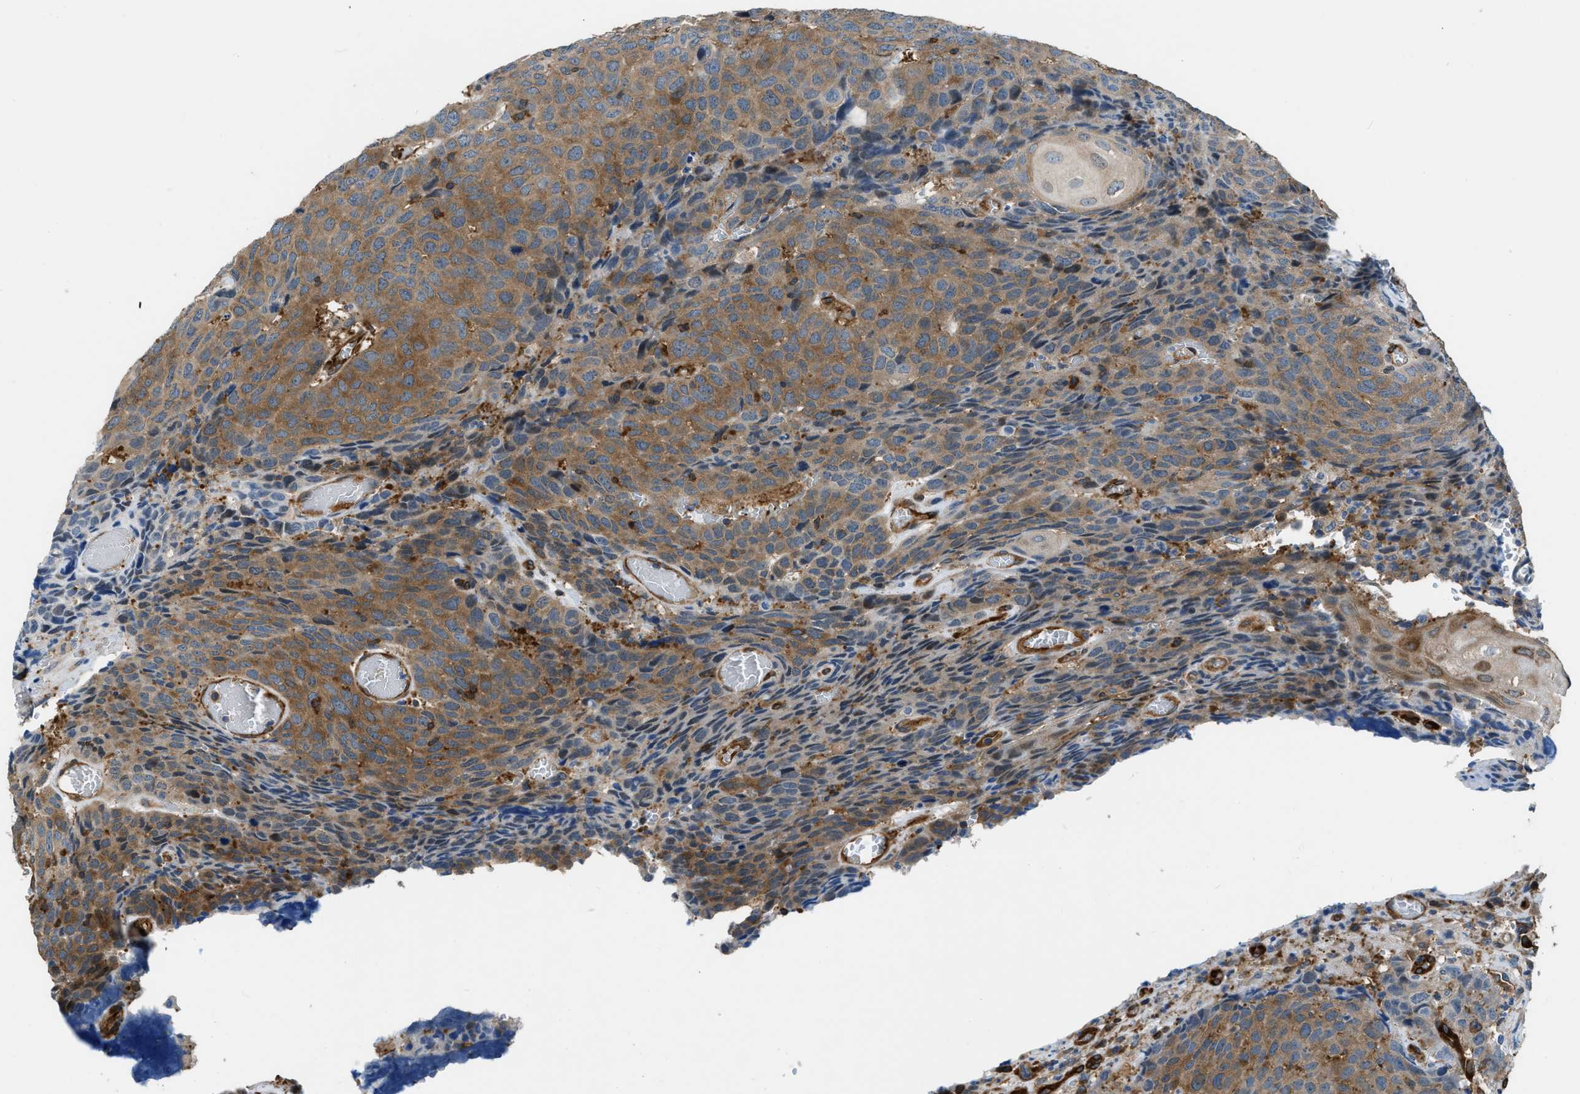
{"staining": {"intensity": "moderate", "quantity": ">75%", "location": "cytoplasmic/membranous"}, "tissue": "head and neck cancer", "cell_type": "Tumor cells", "image_type": "cancer", "snomed": [{"axis": "morphology", "description": "Squamous cell carcinoma, NOS"}, {"axis": "topography", "description": "Head-Neck"}], "caption": "A medium amount of moderate cytoplasmic/membranous positivity is seen in about >75% of tumor cells in head and neck cancer (squamous cell carcinoma) tissue.", "gene": "PFKP", "patient": {"sex": "male", "age": 66}}